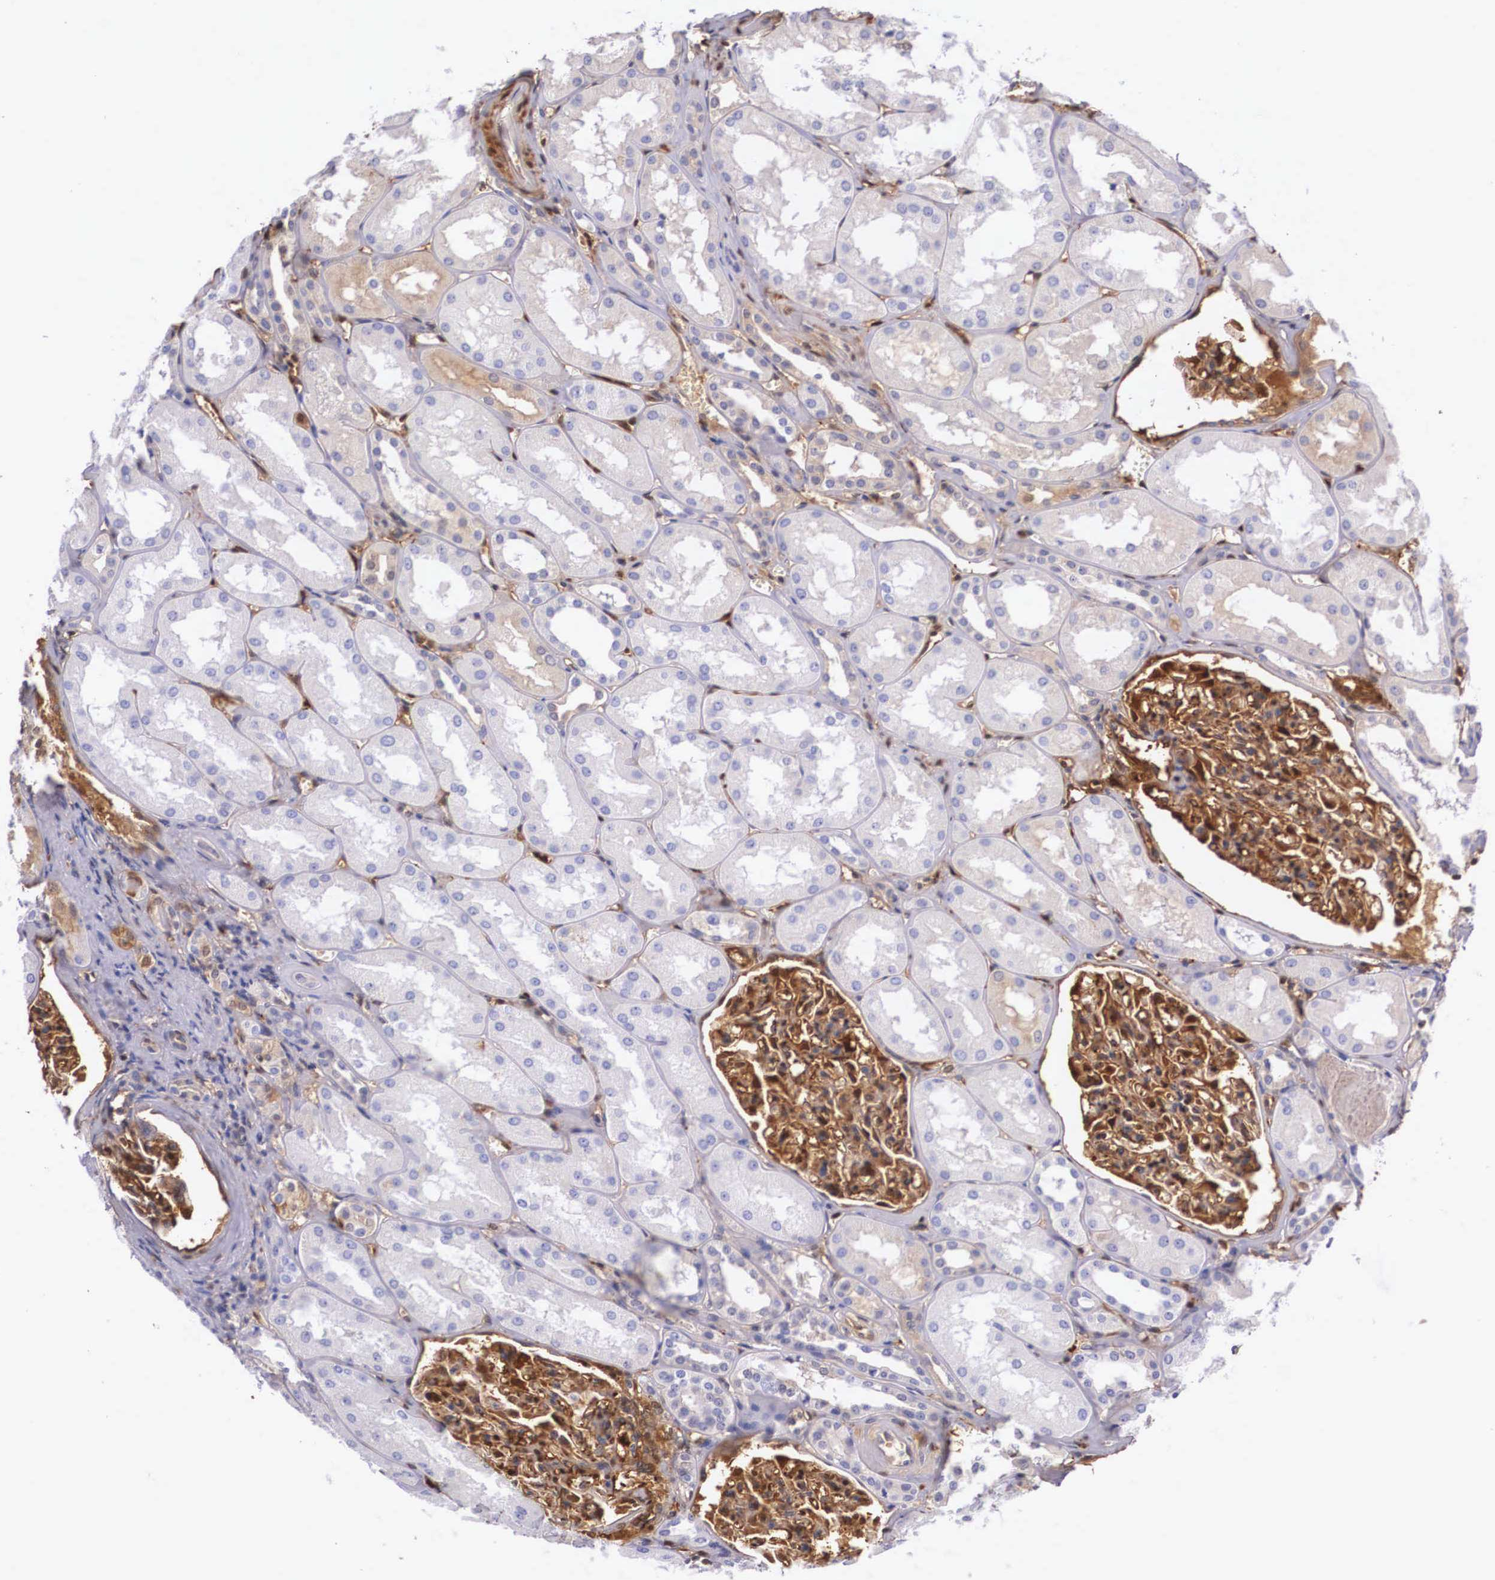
{"staining": {"intensity": "strong", "quantity": "25%-75%", "location": "cytoplasmic/membranous,nuclear"}, "tissue": "kidney", "cell_type": "Cells in glomeruli", "image_type": "normal", "snomed": [{"axis": "morphology", "description": "Normal tissue, NOS"}, {"axis": "topography", "description": "Kidney"}], "caption": "A brown stain shows strong cytoplasmic/membranous,nuclear positivity of a protein in cells in glomeruli of benign kidney.", "gene": "LGALS1", "patient": {"sex": "male", "age": 61}}